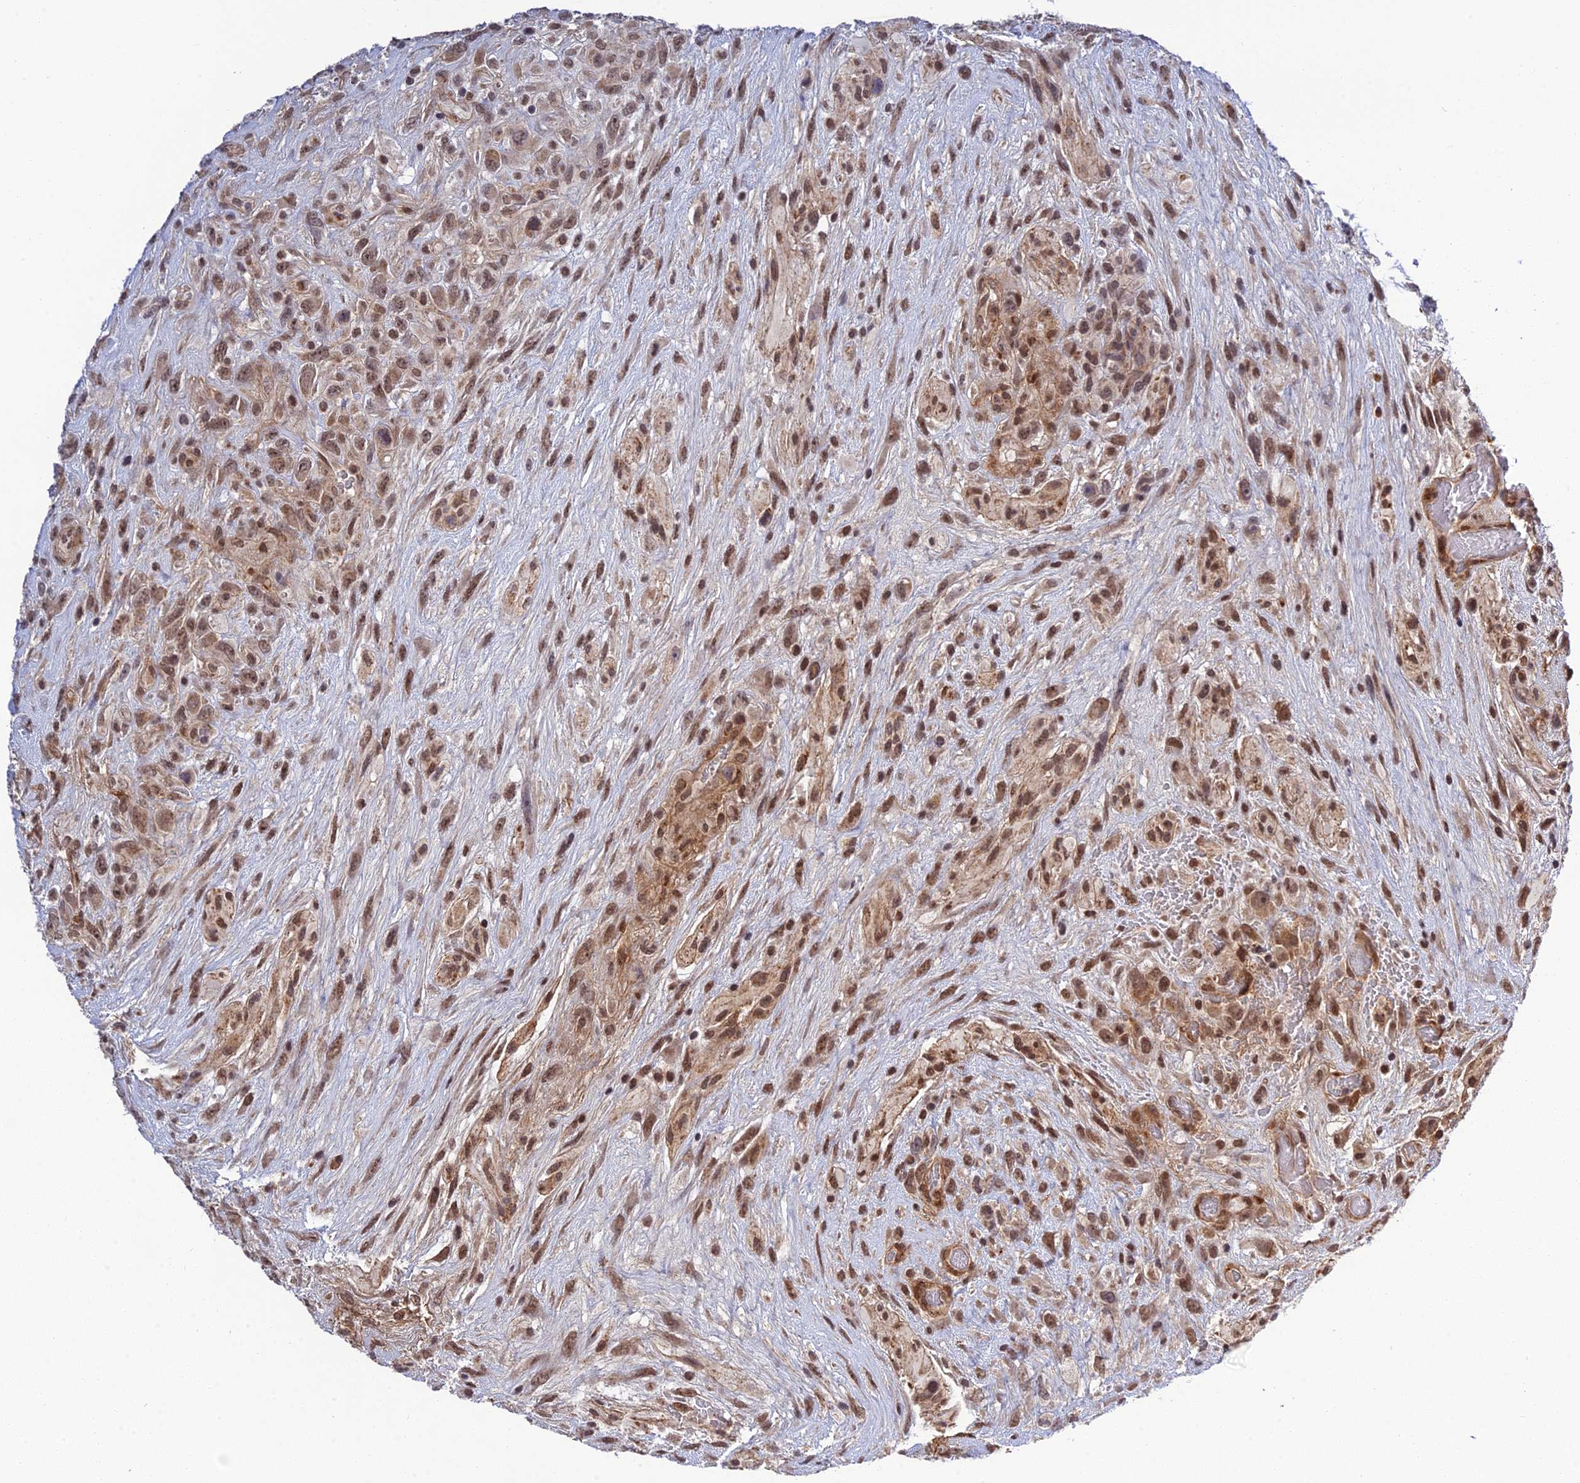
{"staining": {"intensity": "moderate", "quantity": ">75%", "location": "cytoplasmic/membranous,nuclear"}, "tissue": "glioma", "cell_type": "Tumor cells", "image_type": "cancer", "snomed": [{"axis": "morphology", "description": "Glioma, malignant, High grade"}, {"axis": "topography", "description": "Brain"}], "caption": "A medium amount of moderate cytoplasmic/membranous and nuclear expression is present in approximately >75% of tumor cells in malignant glioma (high-grade) tissue.", "gene": "REXO1", "patient": {"sex": "male", "age": 61}}